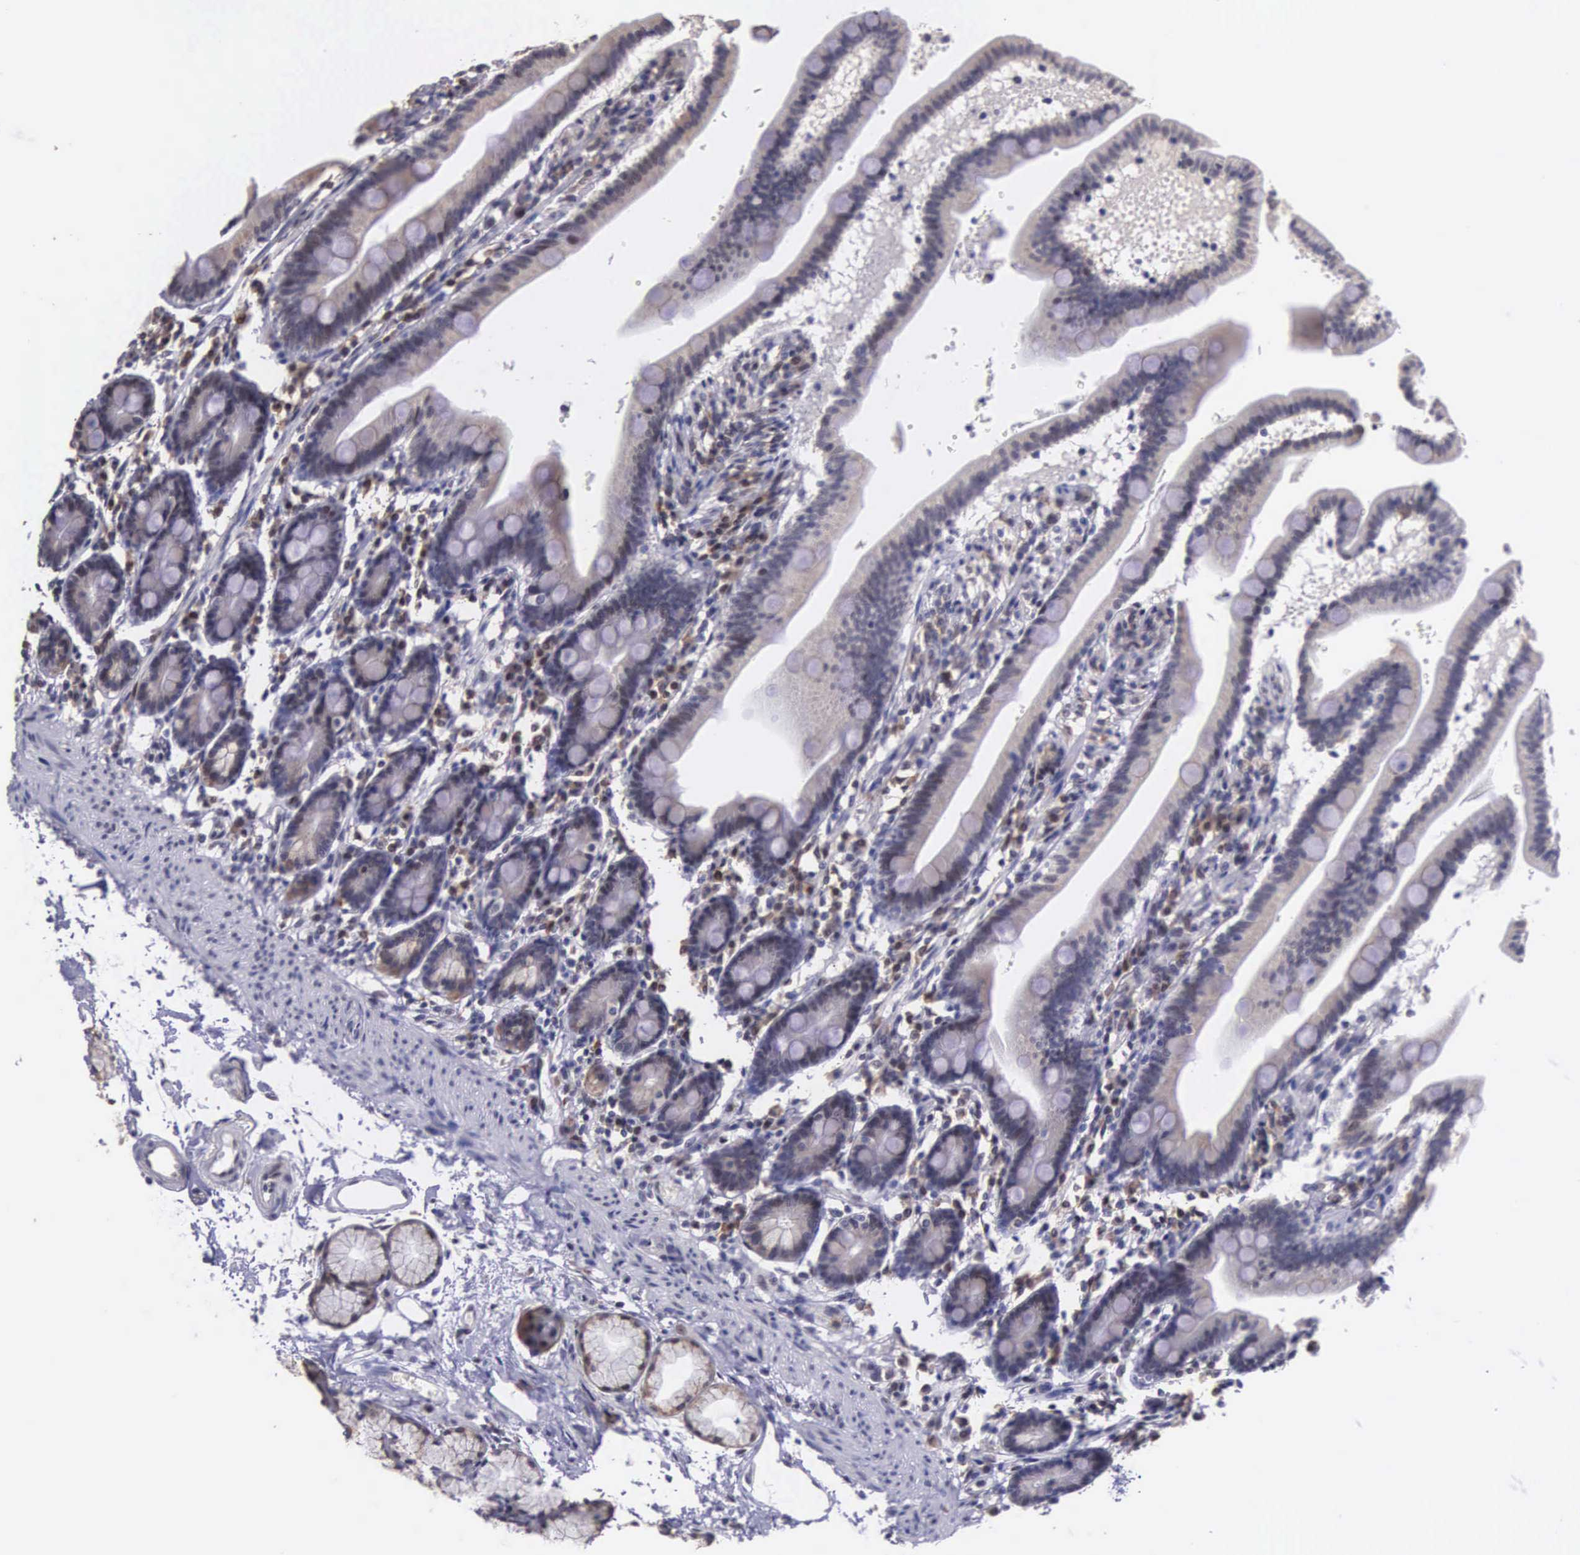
{"staining": {"intensity": "weak", "quantity": "25%-75%", "location": "cytoplasmic/membranous"}, "tissue": "duodenum", "cell_type": "Glandular cells", "image_type": "normal", "snomed": [{"axis": "morphology", "description": "Normal tissue, NOS"}, {"axis": "topography", "description": "Duodenum"}], "caption": "Glandular cells reveal low levels of weak cytoplasmic/membranous staining in about 25%-75% of cells in unremarkable human duodenum. The protein of interest is stained brown, and the nuclei are stained in blue (DAB IHC with brightfield microscopy, high magnification).", "gene": "SLC25A21", "patient": {"sex": "female", "age": 77}}